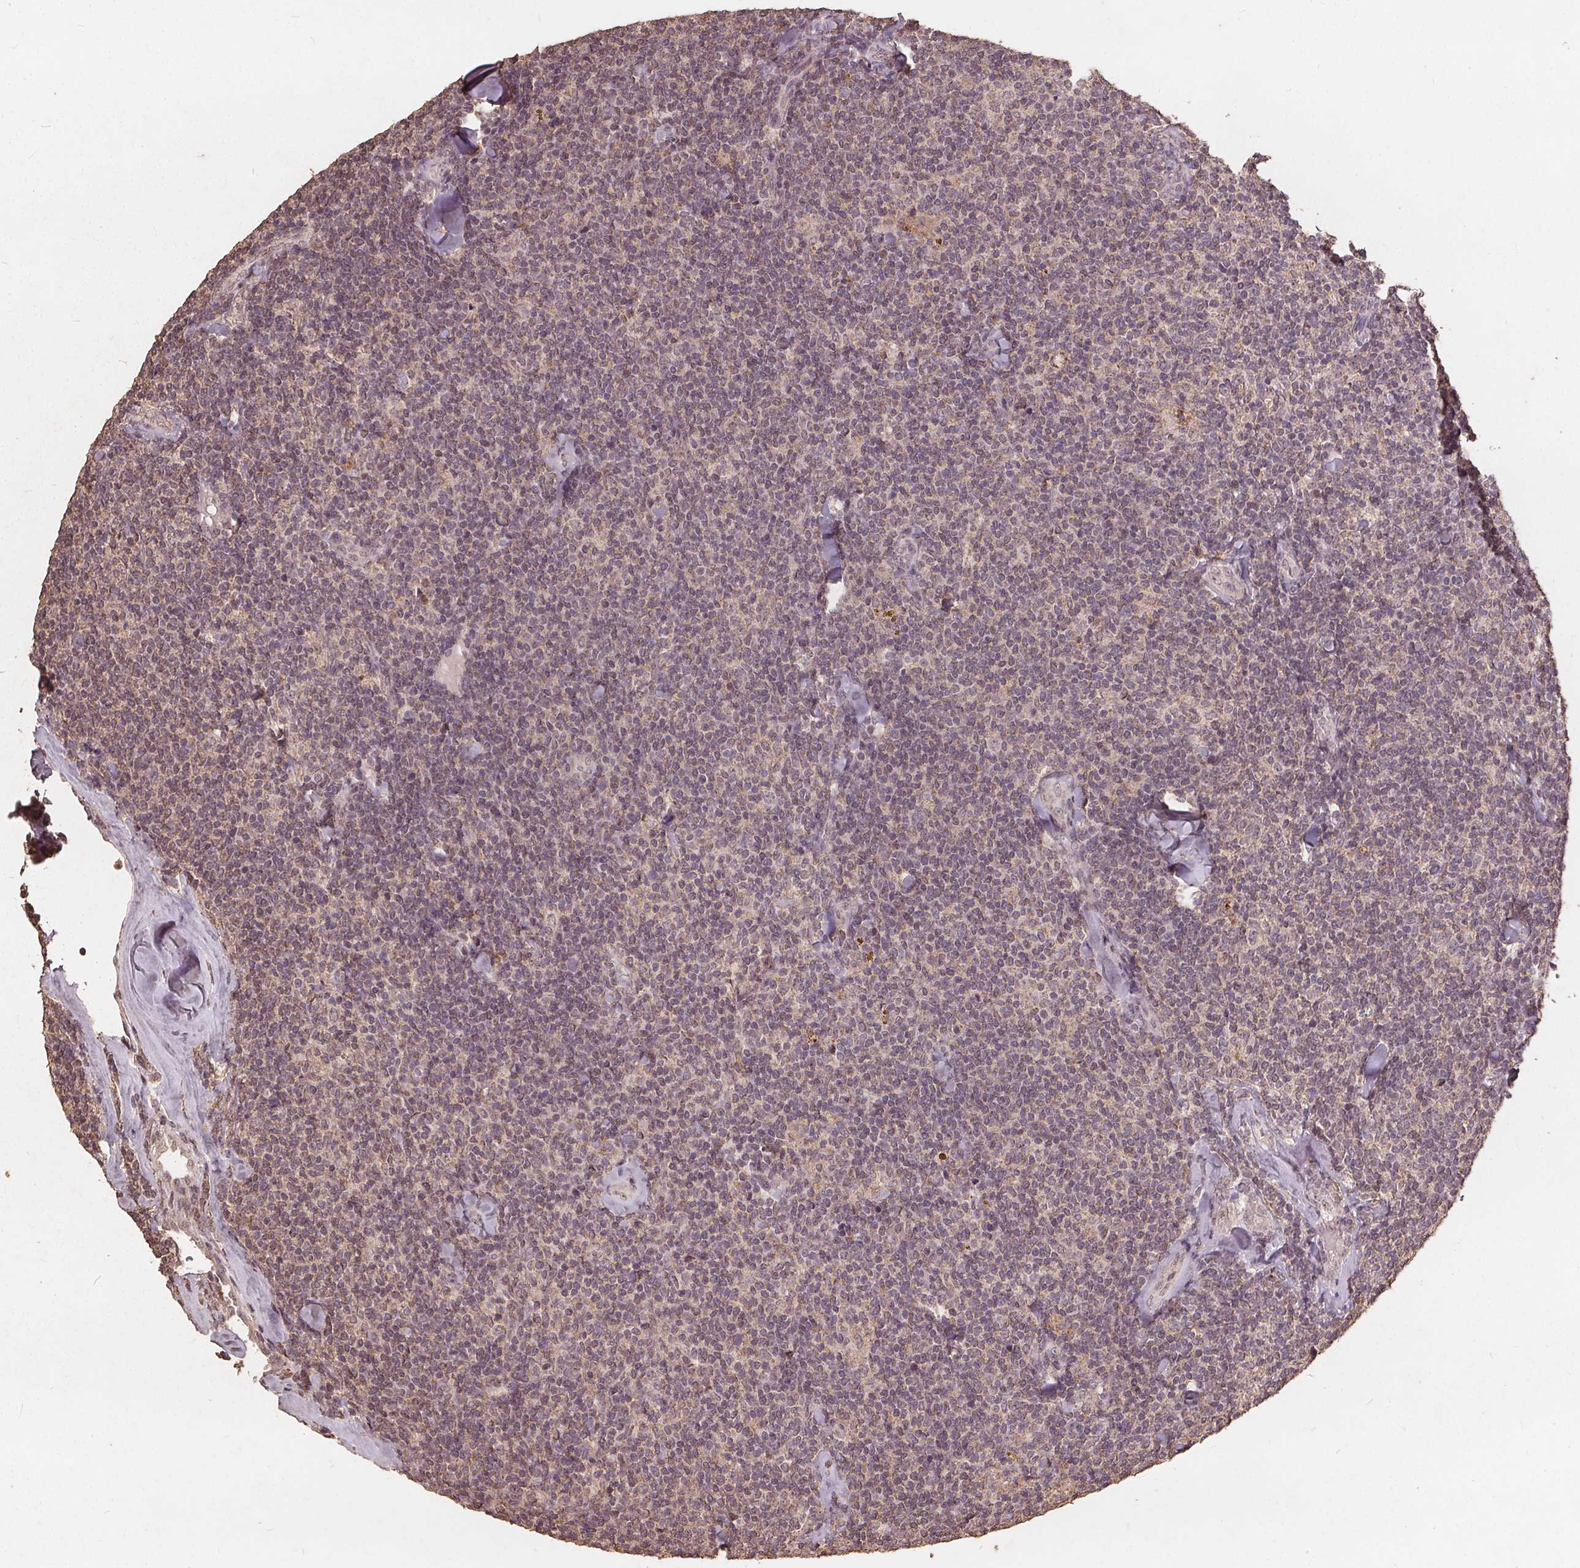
{"staining": {"intensity": "weak", "quantity": "<25%", "location": "nuclear"}, "tissue": "lymphoma", "cell_type": "Tumor cells", "image_type": "cancer", "snomed": [{"axis": "morphology", "description": "Malignant lymphoma, non-Hodgkin's type, Low grade"}, {"axis": "topography", "description": "Lymph node"}], "caption": "Tumor cells are negative for brown protein staining in lymphoma. The staining was performed using DAB (3,3'-diaminobenzidine) to visualize the protein expression in brown, while the nuclei were stained in blue with hematoxylin (Magnification: 20x).", "gene": "DSG3", "patient": {"sex": "female", "age": 56}}